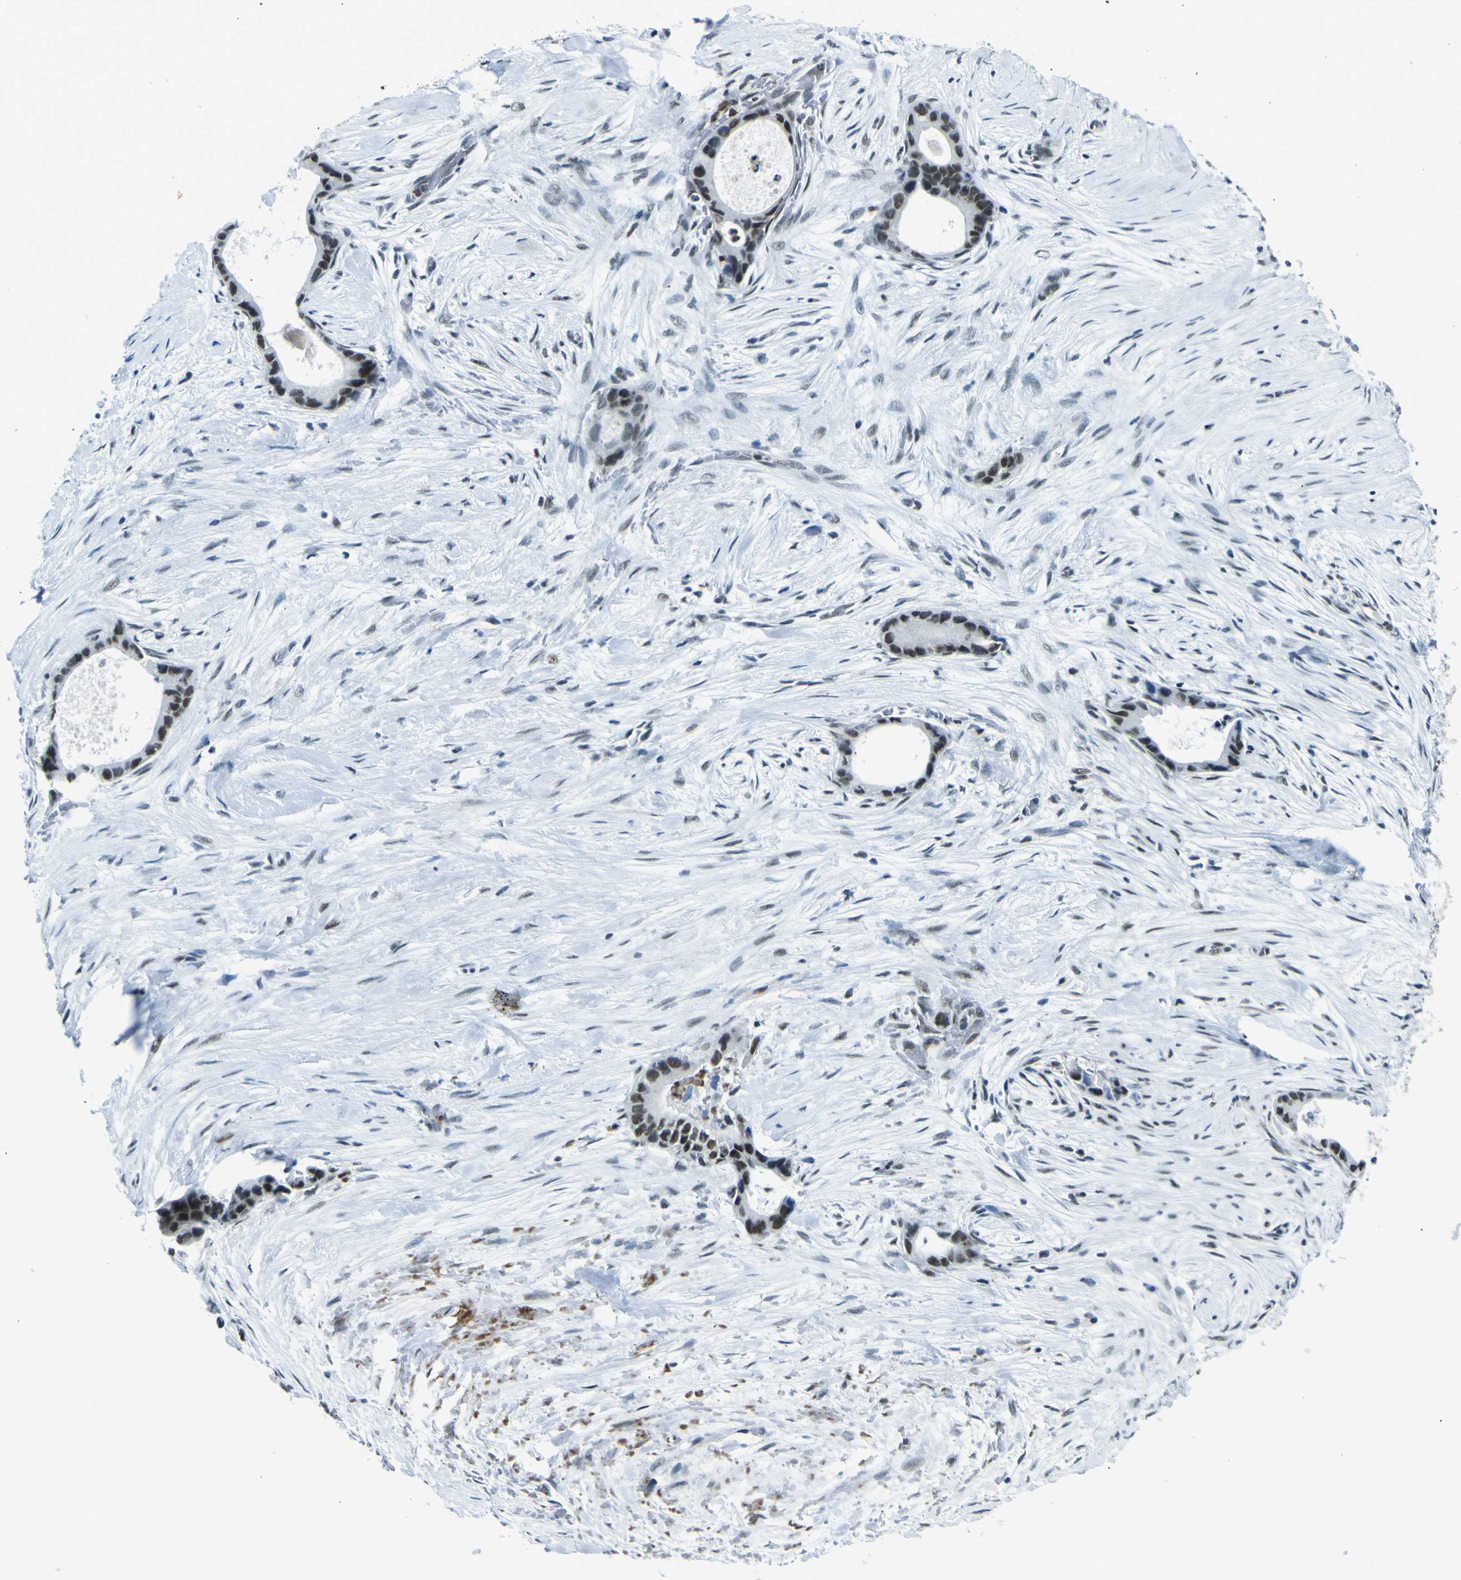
{"staining": {"intensity": "weak", "quantity": "25%-75%", "location": "nuclear"}, "tissue": "liver cancer", "cell_type": "Tumor cells", "image_type": "cancer", "snomed": [{"axis": "morphology", "description": "Cholangiocarcinoma"}, {"axis": "topography", "description": "Liver"}], "caption": "An immunohistochemistry (IHC) histopathology image of tumor tissue is shown. Protein staining in brown shows weak nuclear positivity in liver cancer within tumor cells. The protein of interest is stained brown, and the nuclei are stained in blue (DAB IHC with brightfield microscopy, high magnification).", "gene": "CEBPG", "patient": {"sex": "female", "age": 55}}